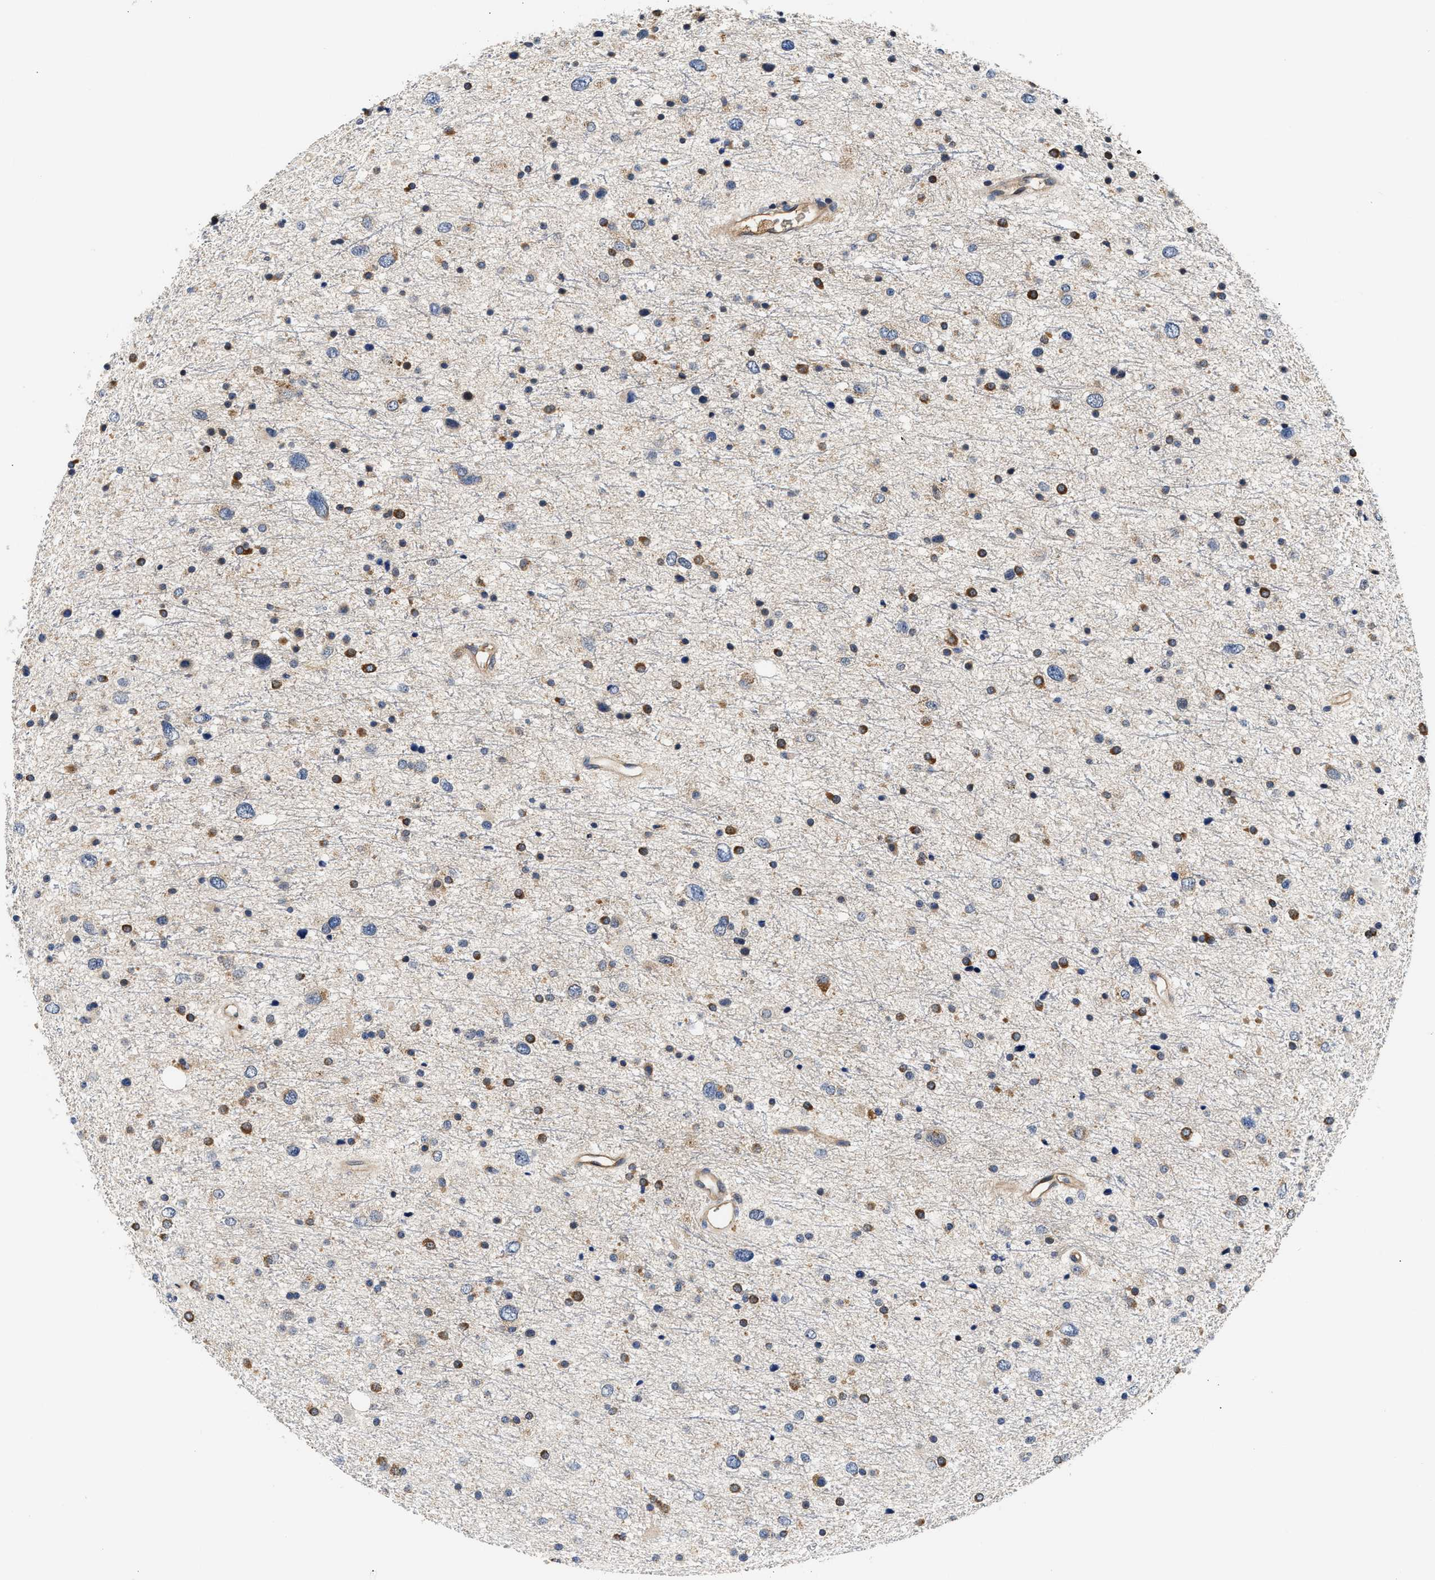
{"staining": {"intensity": "moderate", "quantity": "<25%", "location": "cytoplasmic/membranous"}, "tissue": "glioma", "cell_type": "Tumor cells", "image_type": "cancer", "snomed": [{"axis": "morphology", "description": "Glioma, malignant, Low grade"}, {"axis": "topography", "description": "Brain"}], "caption": "A micrograph of human malignant glioma (low-grade) stained for a protein reveals moderate cytoplasmic/membranous brown staining in tumor cells.", "gene": "FAM185A", "patient": {"sex": "female", "age": 37}}